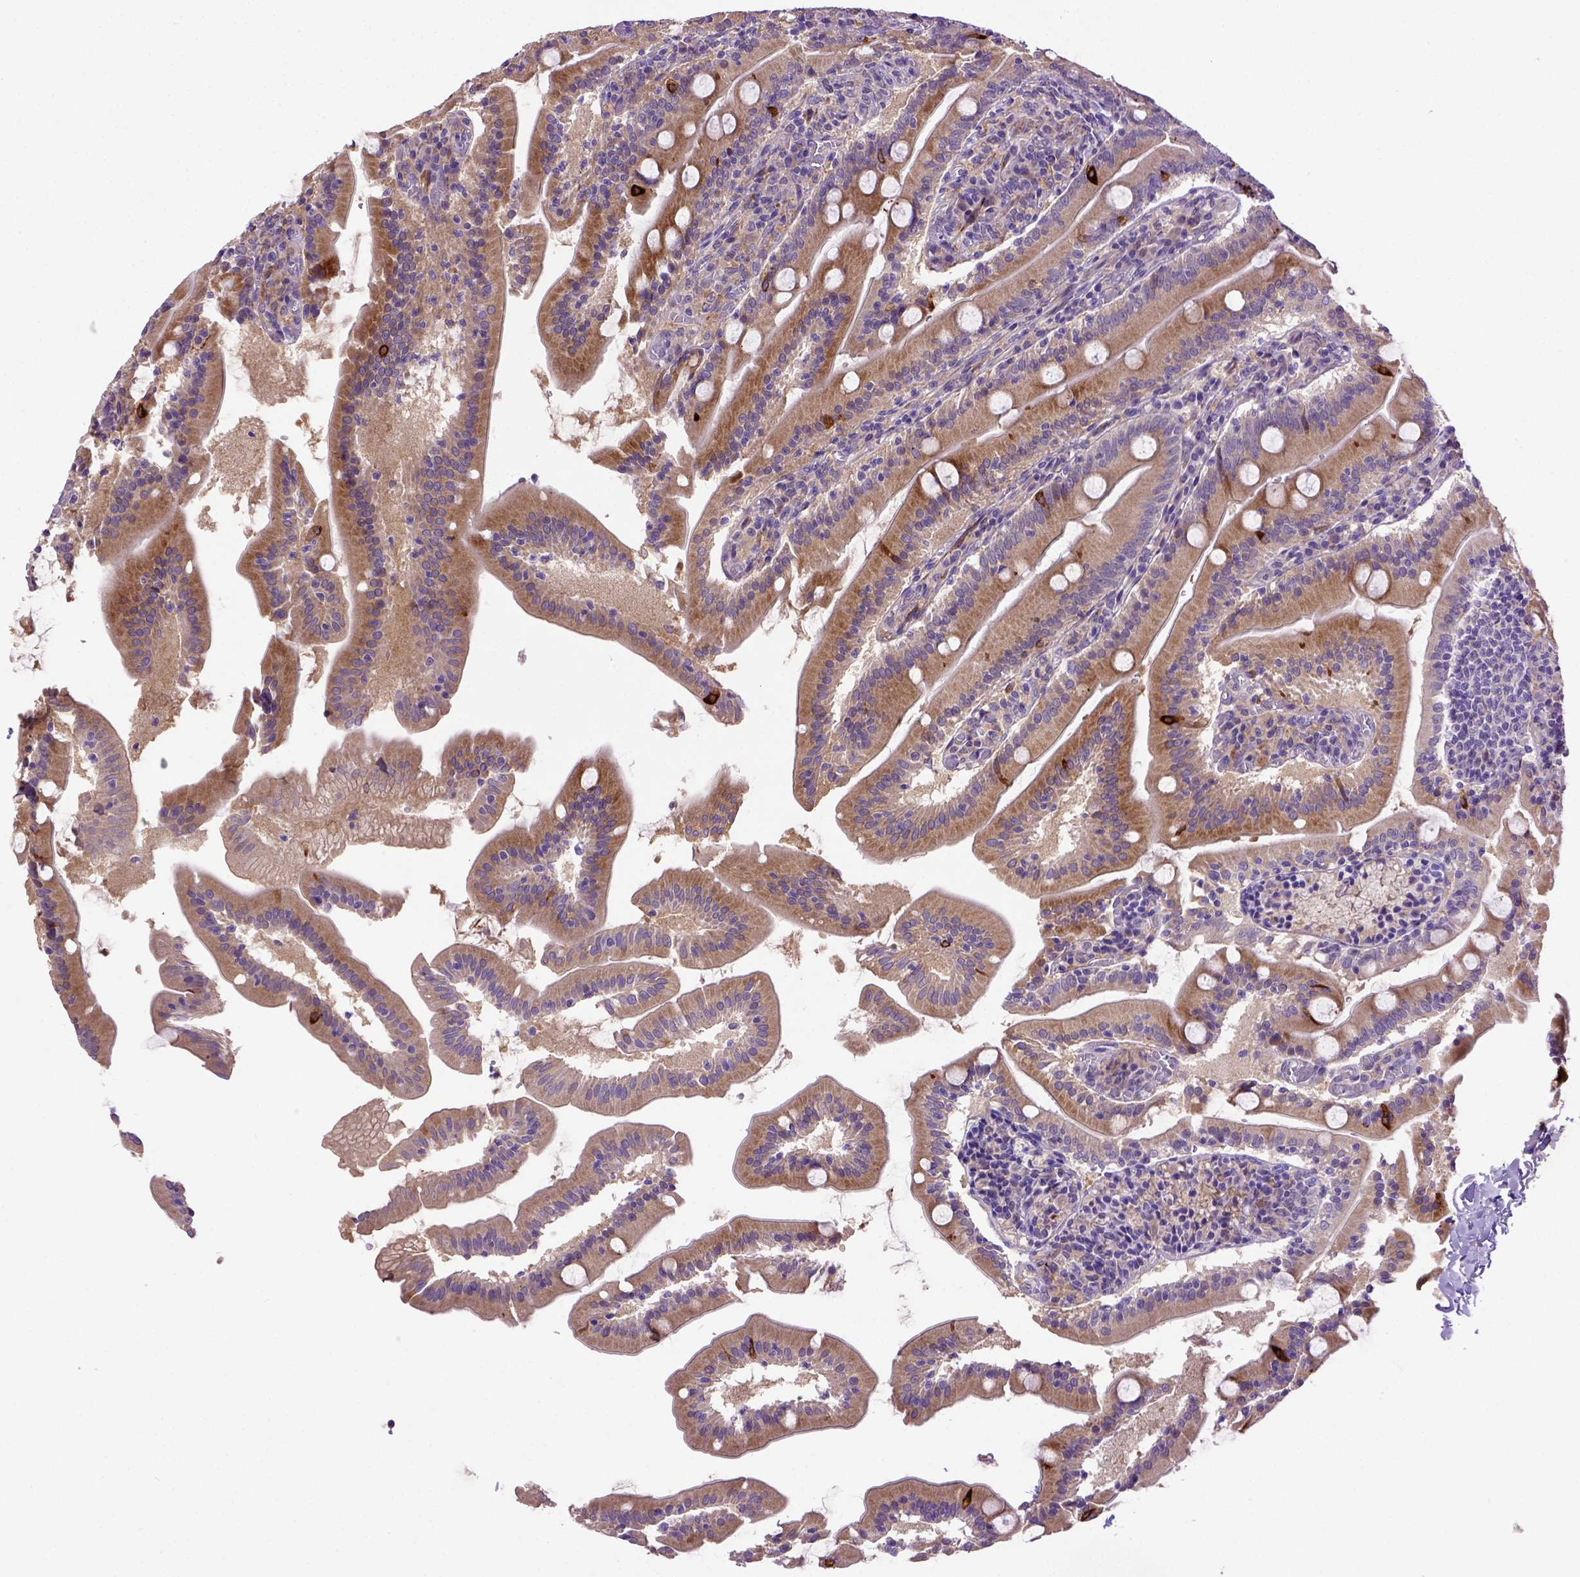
{"staining": {"intensity": "strong", "quantity": "<25%", "location": "cytoplasmic/membranous"}, "tissue": "small intestine", "cell_type": "Glandular cells", "image_type": "normal", "snomed": [{"axis": "morphology", "description": "Normal tissue, NOS"}, {"axis": "topography", "description": "Small intestine"}], "caption": "Small intestine stained with a brown dye shows strong cytoplasmic/membranous positive positivity in about <25% of glandular cells.", "gene": "DEPDC1B", "patient": {"sex": "male", "age": 37}}